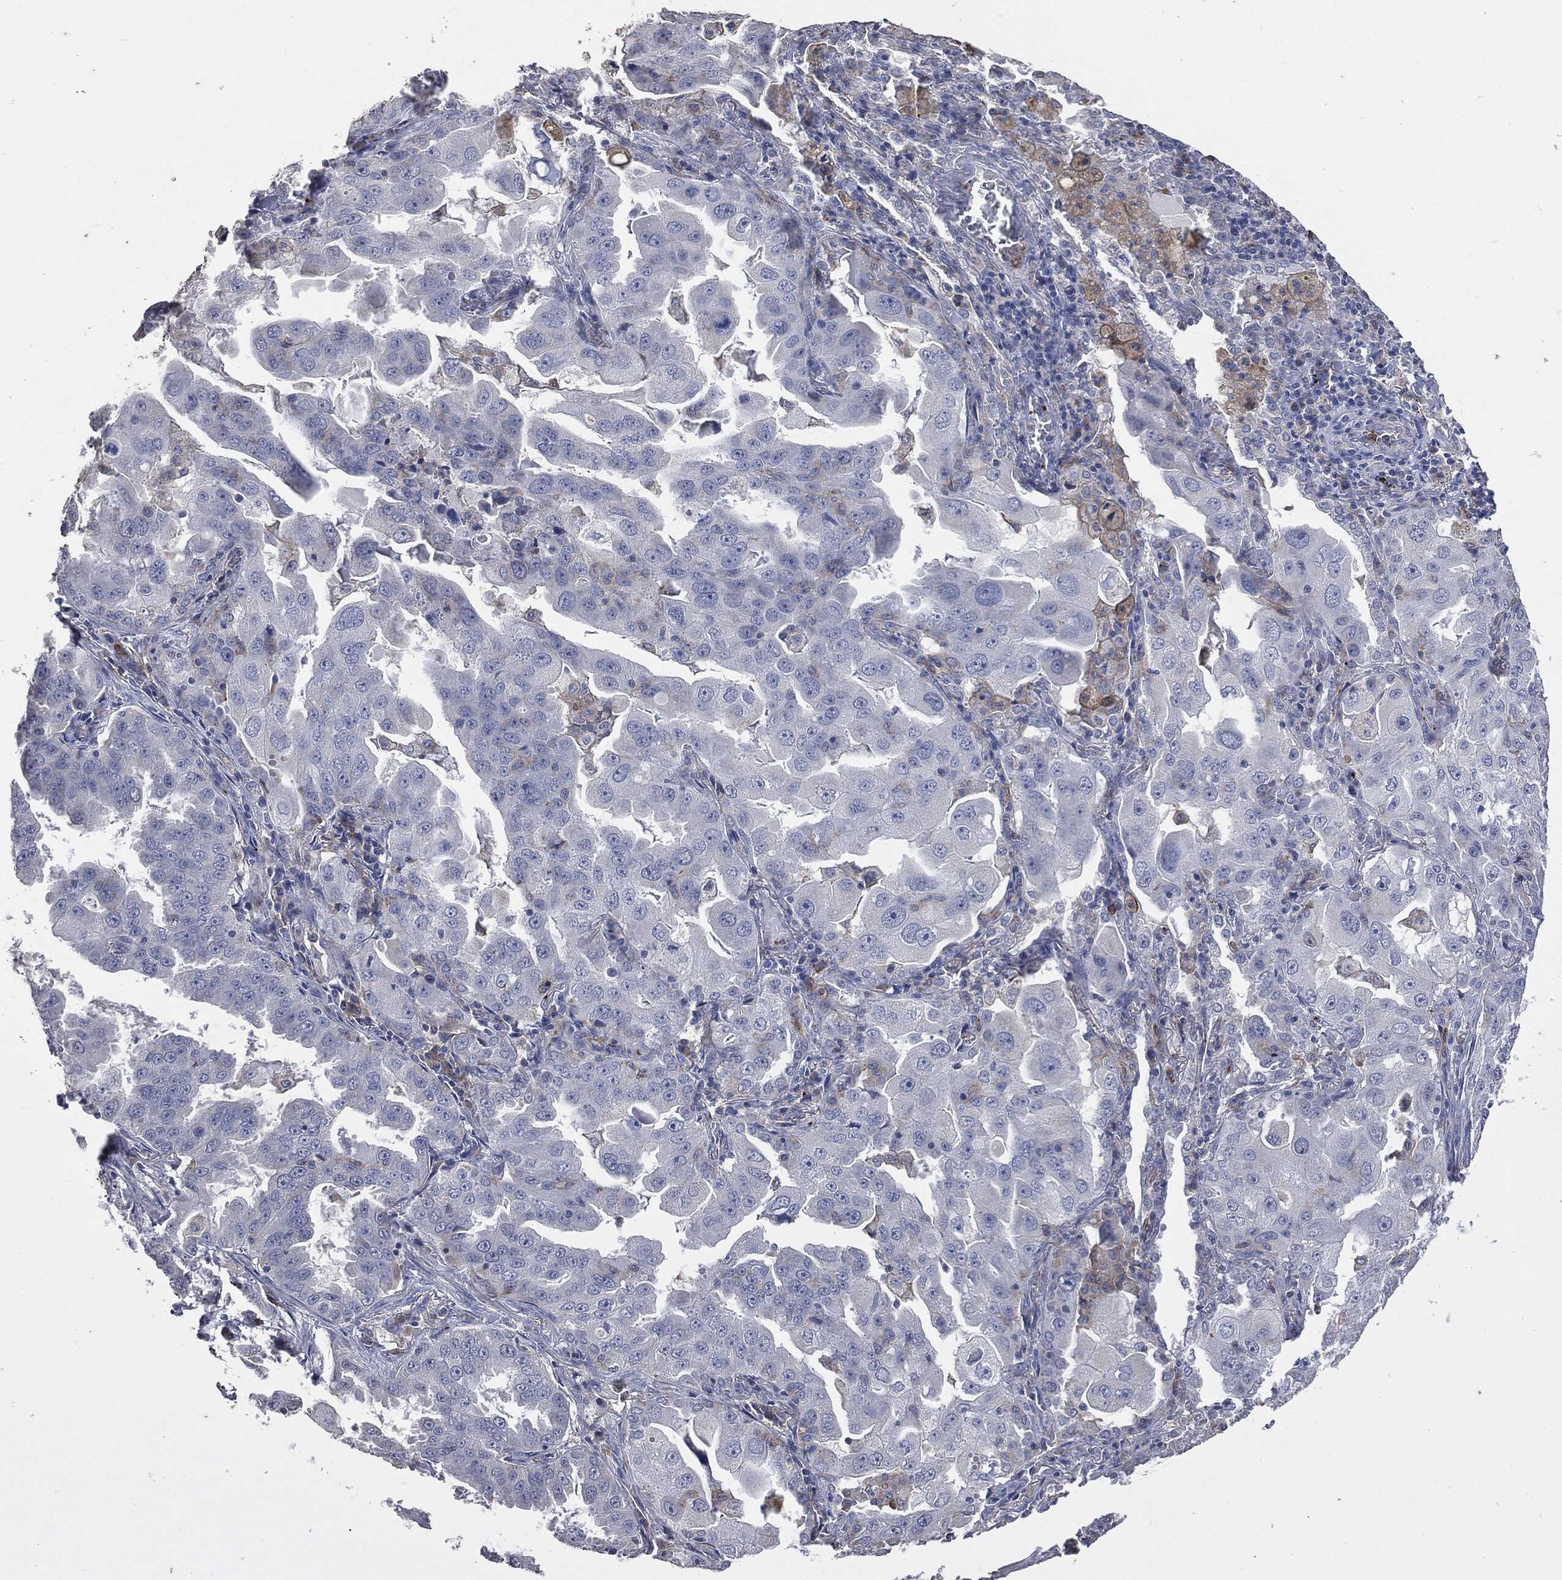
{"staining": {"intensity": "negative", "quantity": "none", "location": "none"}, "tissue": "lung cancer", "cell_type": "Tumor cells", "image_type": "cancer", "snomed": [{"axis": "morphology", "description": "Adenocarcinoma, NOS"}, {"axis": "topography", "description": "Lung"}], "caption": "Immunohistochemistry (IHC) image of neoplastic tissue: human lung cancer (adenocarcinoma) stained with DAB (3,3'-diaminobenzidine) shows no significant protein staining in tumor cells. Brightfield microscopy of IHC stained with DAB (brown) and hematoxylin (blue), captured at high magnification.", "gene": "CD33", "patient": {"sex": "female", "age": 61}}